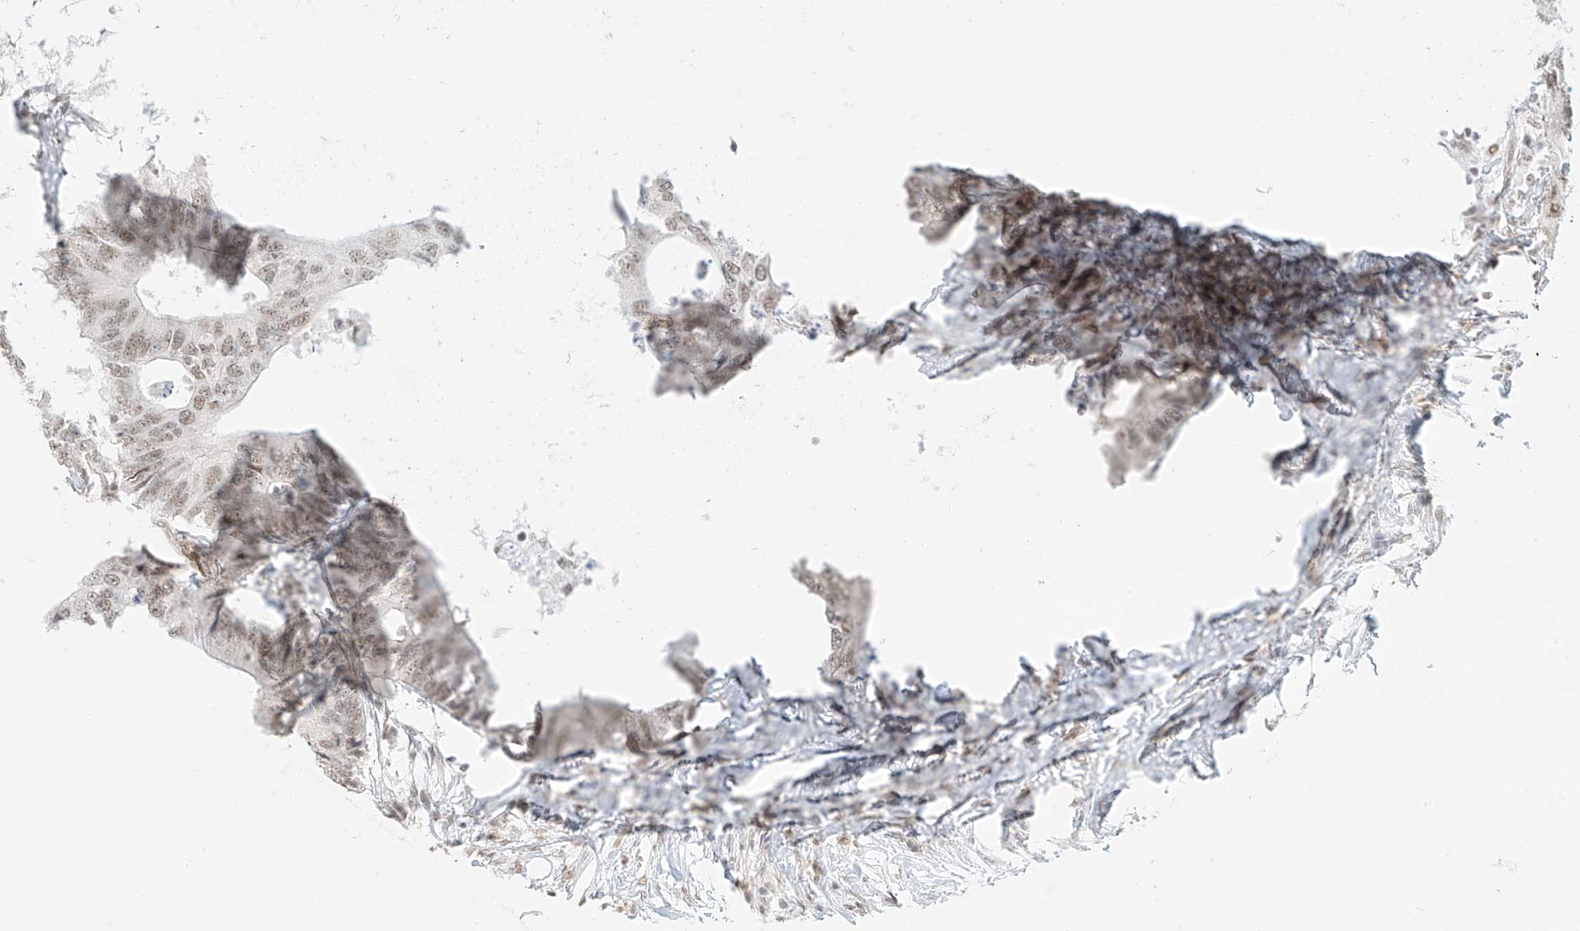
{"staining": {"intensity": "moderate", "quantity": ">75%", "location": "nuclear"}, "tissue": "colorectal cancer", "cell_type": "Tumor cells", "image_type": "cancer", "snomed": [{"axis": "morphology", "description": "Adenocarcinoma, NOS"}, {"axis": "topography", "description": "Colon"}], "caption": "Human colorectal cancer (adenocarcinoma) stained for a protein (brown) shows moderate nuclear positive staining in approximately >75% of tumor cells.", "gene": "SUPT5H", "patient": {"sex": "male", "age": 71}}